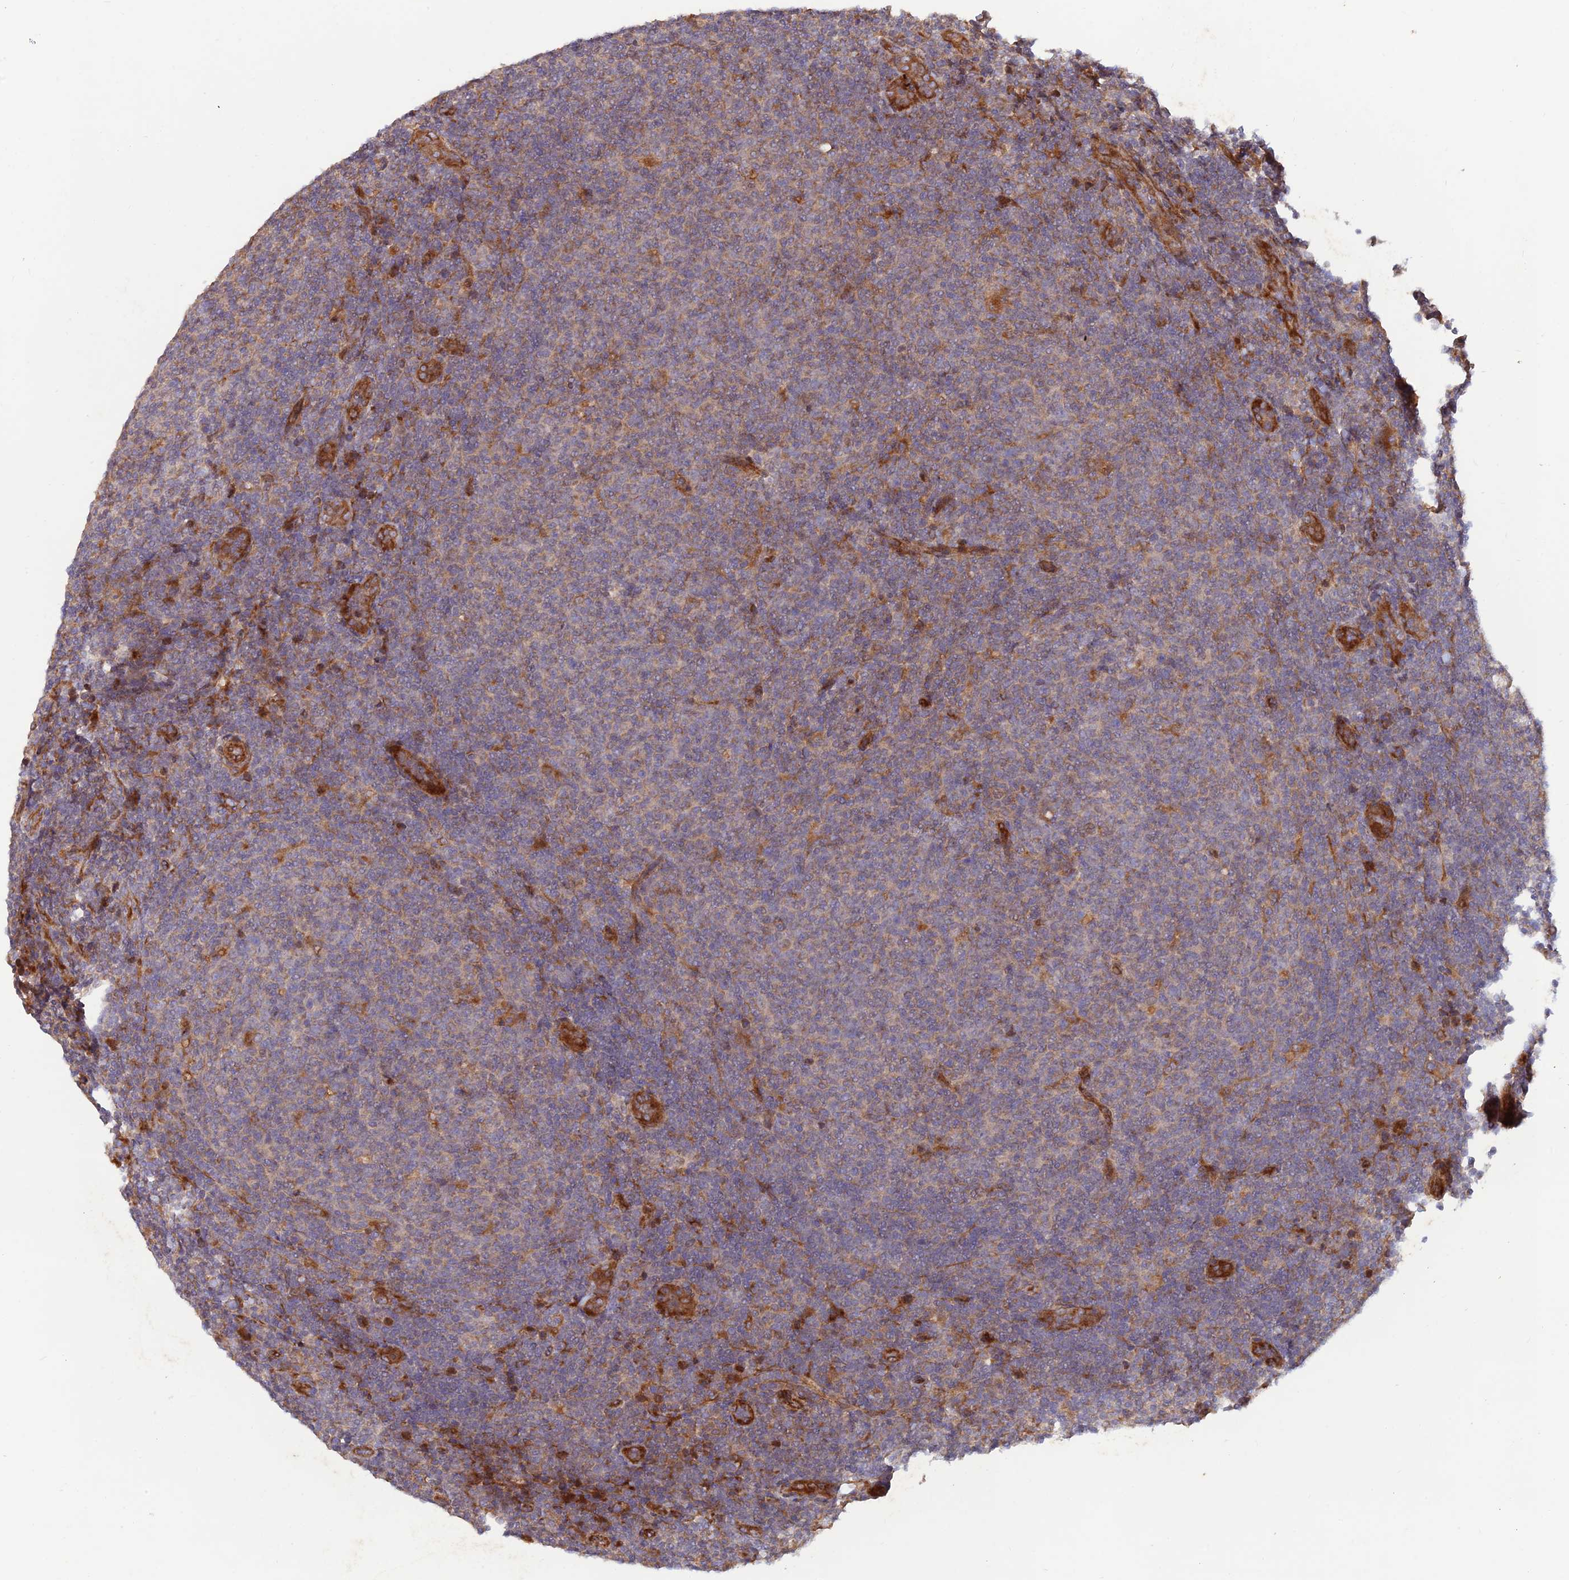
{"staining": {"intensity": "weak", "quantity": "<25%", "location": "cytoplasmic/membranous"}, "tissue": "lymphoma", "cell_type": "Tumor cells", "image_type": "cancer", "snomed": [{"axis": "morphology", "description": "Malignant lymphoma, non-Hodgkin's type, Low grade"}, {"axis": "topography", "description": "Lymph node"}], "caption": "Low-grade malignant lymphoma, non-Hodgkin's type stained for a protein using immunohistochemistry (IHC) shows no expression tumor cells.", "gene": "GMCL1", "patient": {"sex": "male", "age": 66}}